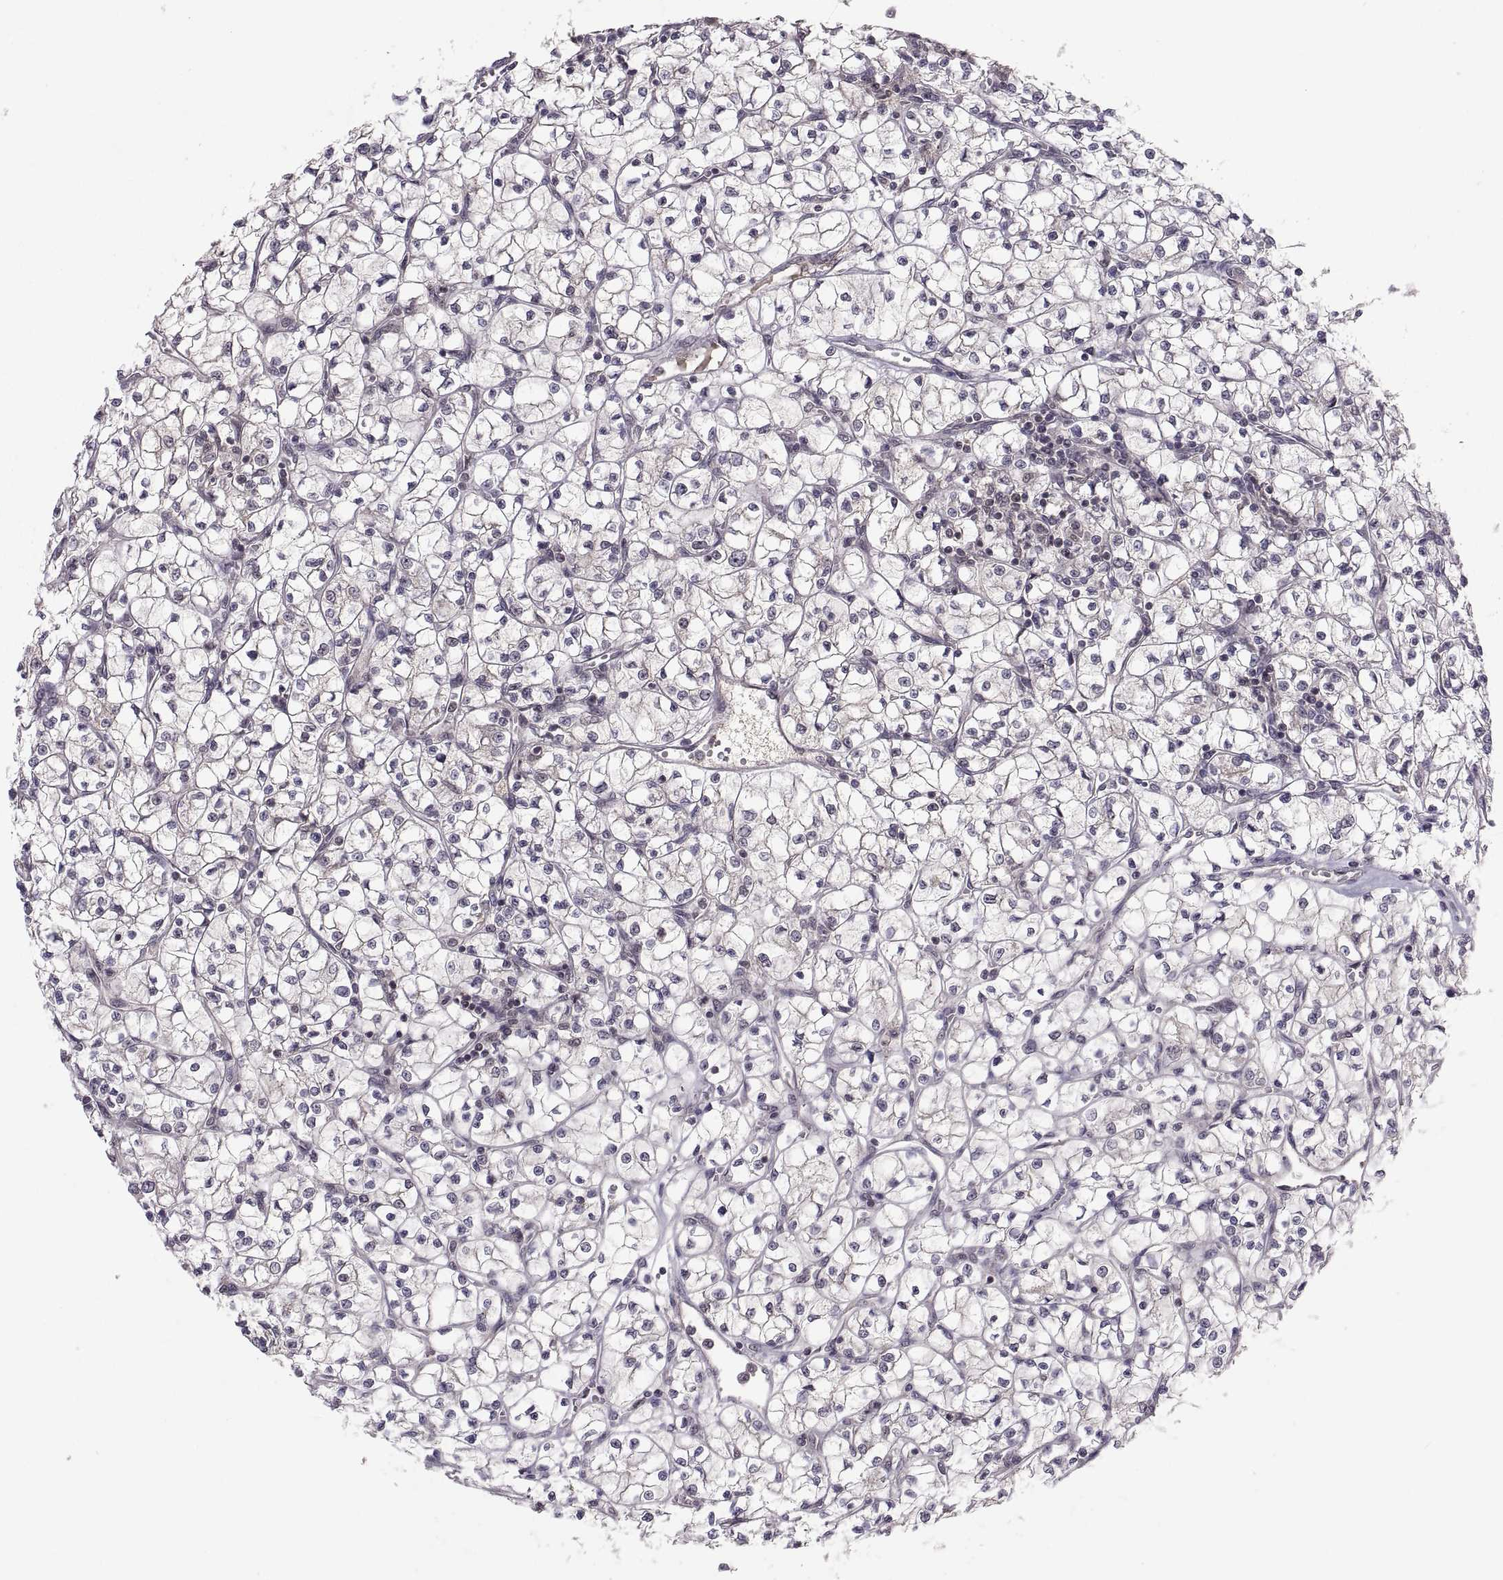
{"staining": {"intensity": "weak", "quantity": "<25%", "location": "cytoplasmic/membranous"}, "tissue": "renal cancer", "cell_type": "Tumor cells", "image_type": "cancer", "snomed": [{"axis": "morphology", "description": "Adenocarcinoma, NOS"}, {"axis": "topography", "description": "Kidney"}], "caption": "Renal cancer stained for a protein using immunohistochemistry demonstrates no positivity tumor cells.", "gene": "ABL2", "patient": {"sex": "female", "age": 64}}